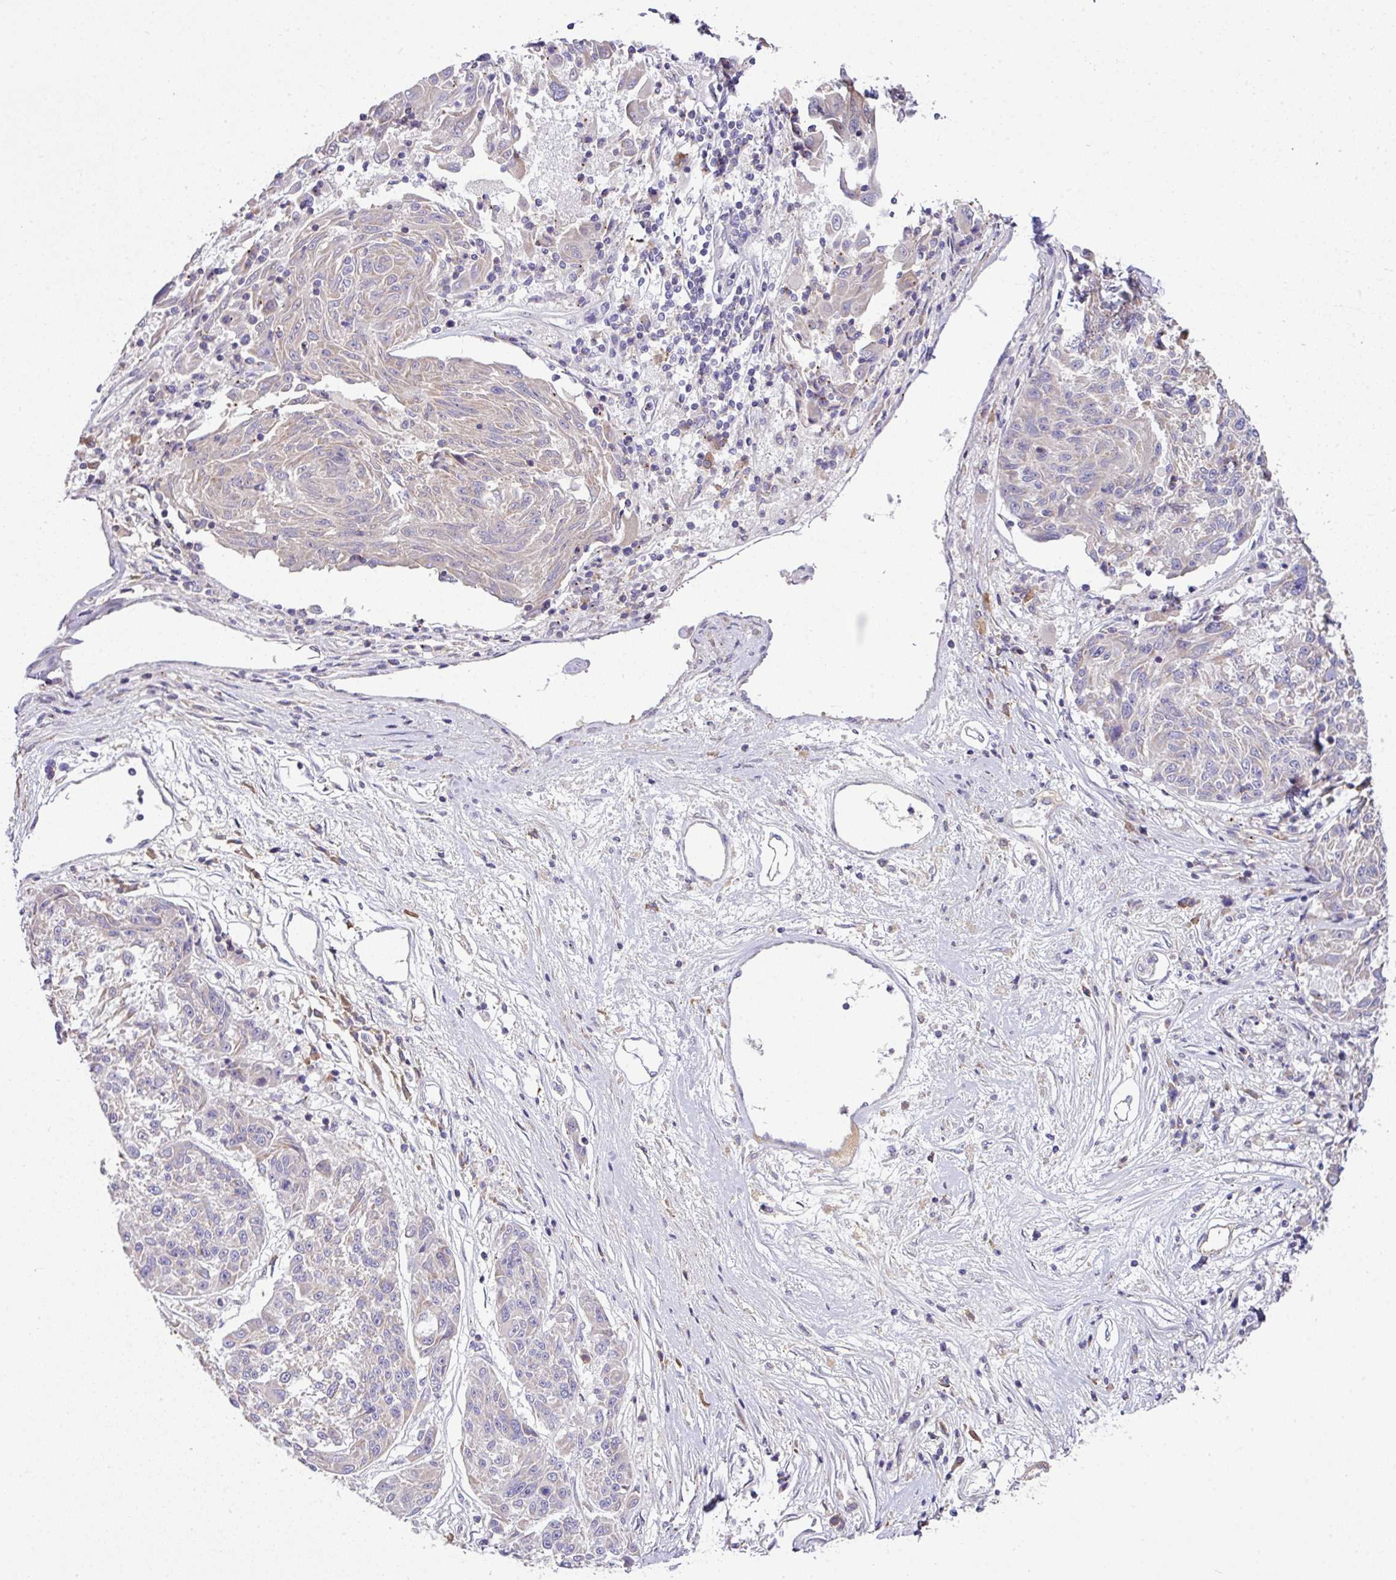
{"staining": {"intensity": "negative", "quantity": "none", "location": "none"}, "tissue": "melanoma", "cell_type": "Tumor cells", "image_type": "cancer", "snomed": [{"axis": "morphology", "description": "Malignant melanoma, NOS"}, {"axis": "topography", "description": "Skin"}], "caption": "Micrograph shows no protein staining in tumor cells of malignant melanoma tissue.", "gene": "SLAMF6", "patient": {"sex": "male", "age": 53}}